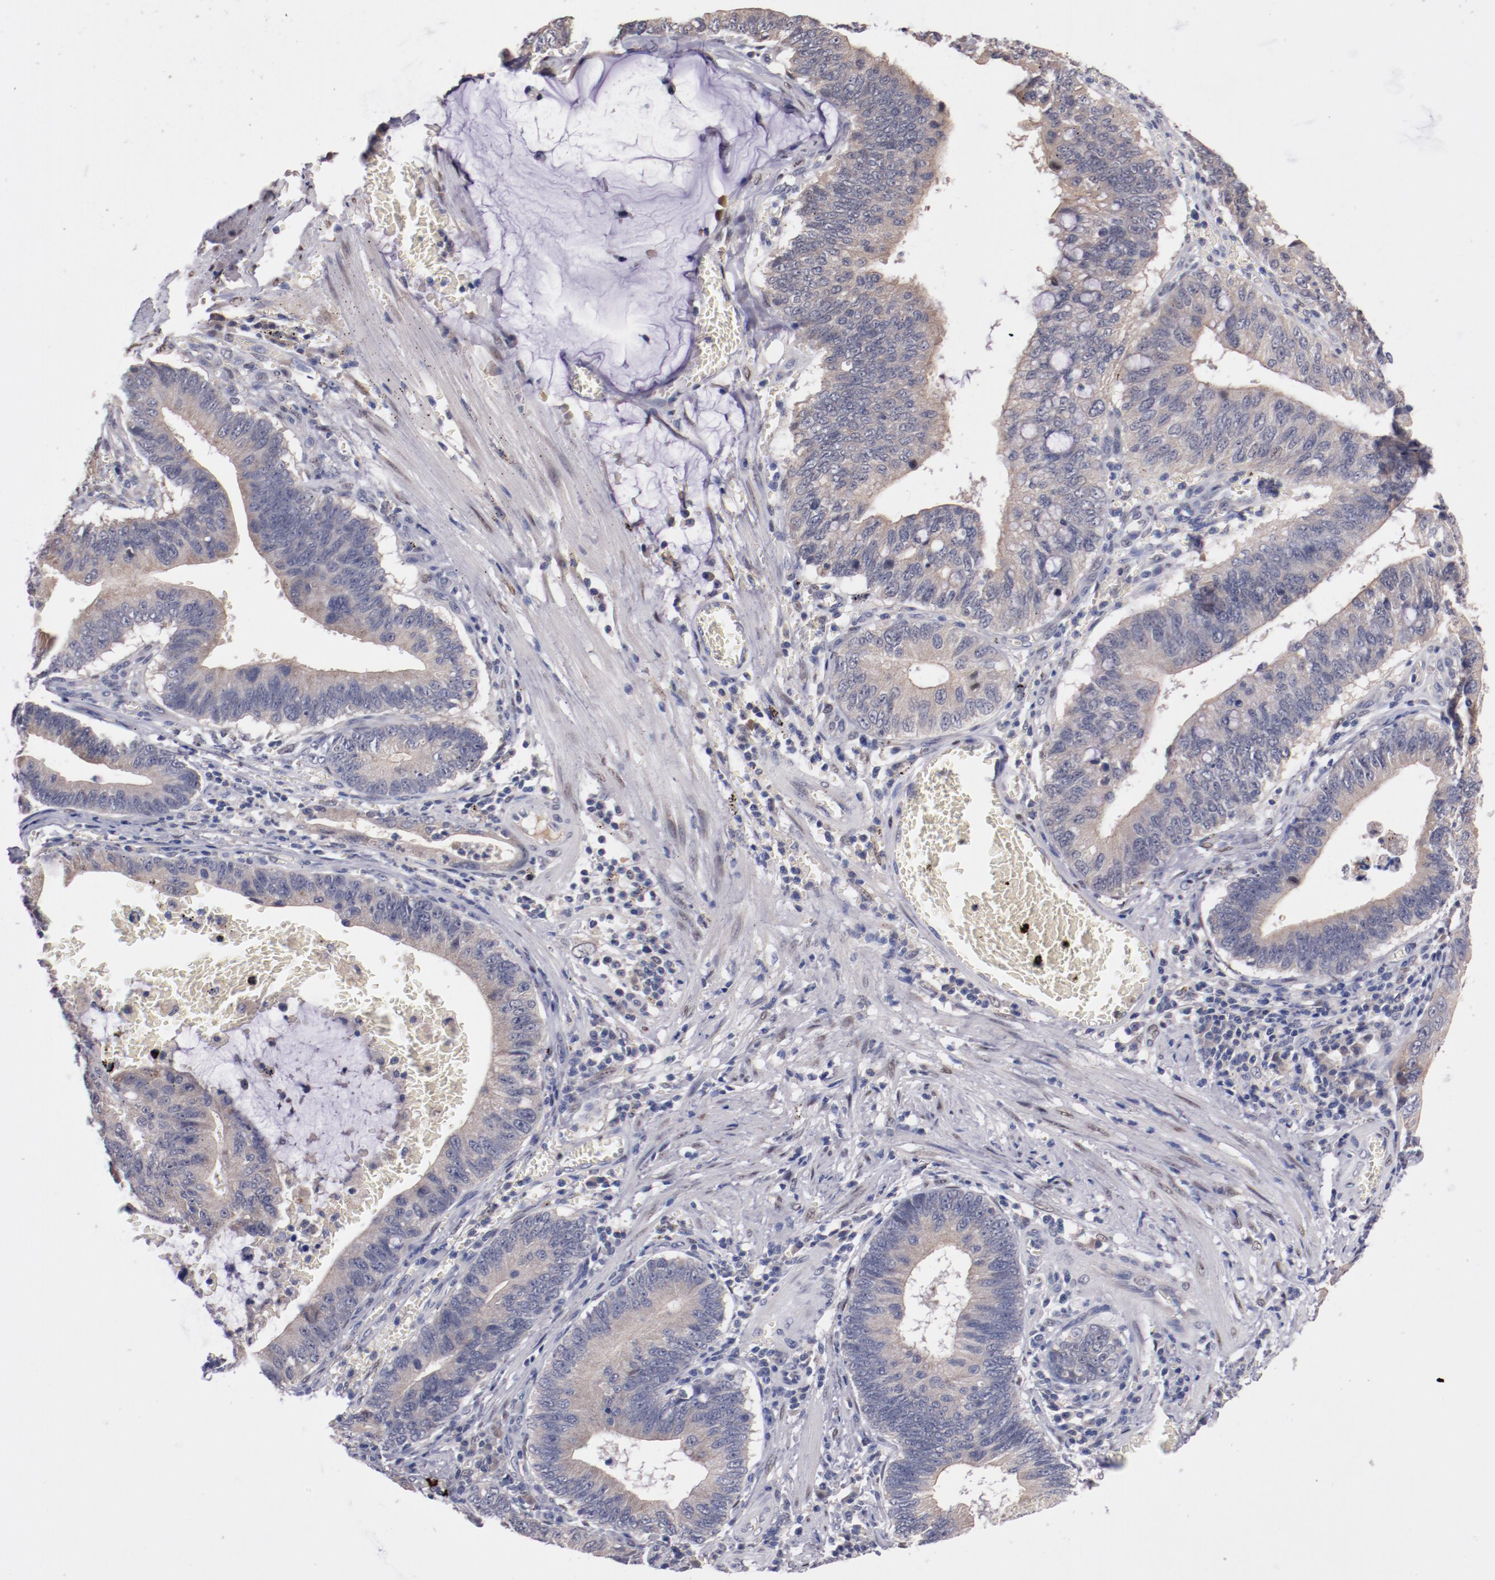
{"staining": {"intensity": "weak", "quantity": ">75%", "location": "cytoplasmic/membranous"}, "tissue": "stomach cancer", "cell_type": "Tumor cells", "image_type": "cancer", "snomed": [{"axis": "morphology", "description": "Adenocarcinoma, NOS"}, {"axis": "topography", "description": "Stomach"}, {"axis": "topography", "description": "Gastric cardia"}], "caption": "Protein analysis of stomach cancer tissue exhibits weak cytoplasmic/membranous expression in approximately >75% of tumor cells.", "gene": "FAM81A", "patient": {"sex": "male", "age": 59}}